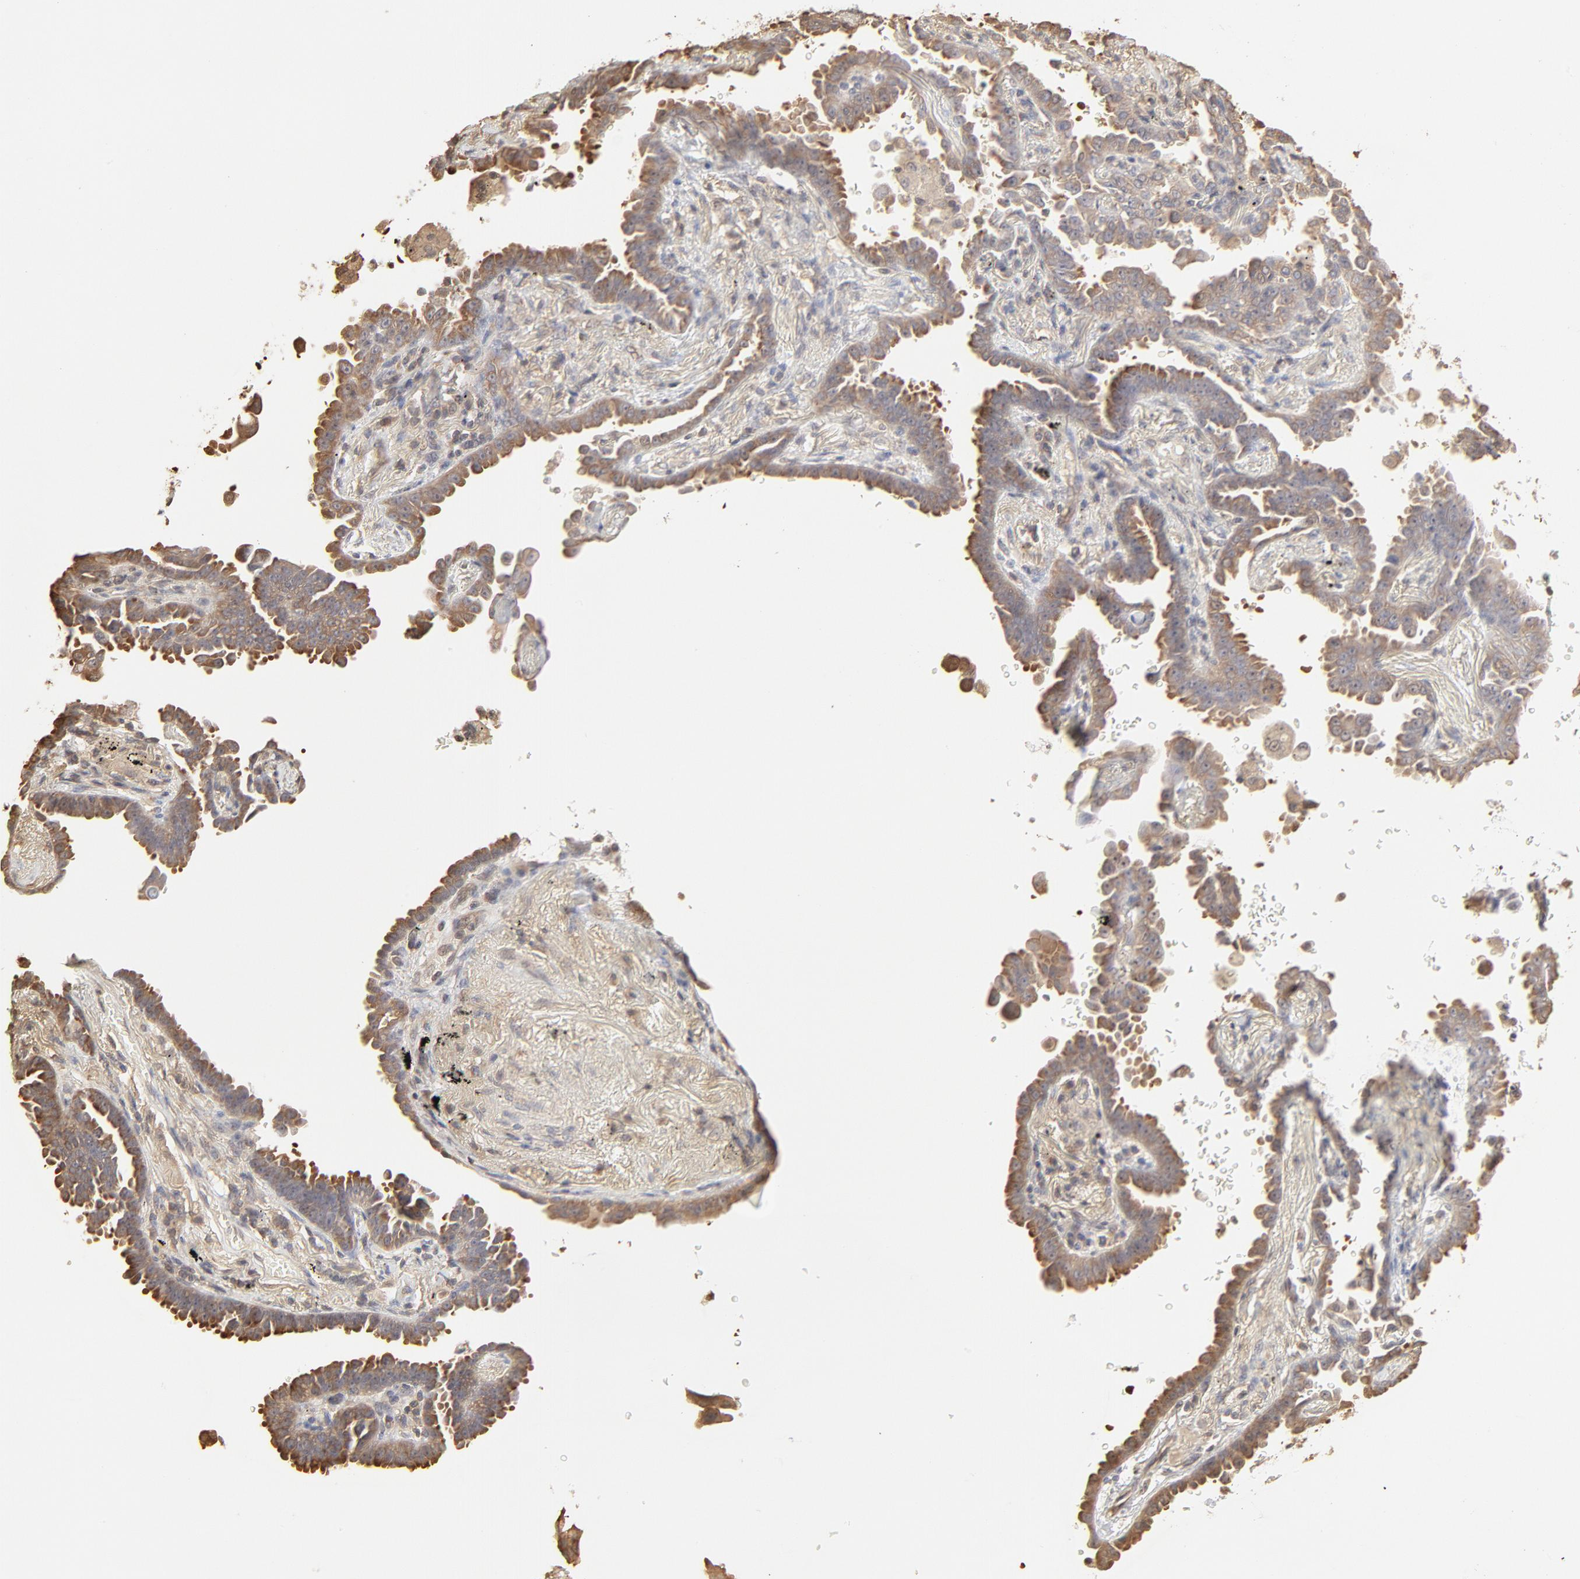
{"staining": {"intensity": "moderate", "quantity": ">75%", "location": "cytoplasmic/membranous"}, "tissue": "lung cancer", "cell_type": "Tumor cells", "image_type": "cancer", "snomed": [{"axis": "morphology", "description": "Adenocarcinoma, NOS"}, {"axis": "topography", "description": "Lung"}], "caption": "Adenocarcinoma (lung) tissue shows moderate cytoplasmic/membranous positivity in approximately >75% of tumor cells", "gene": "PPP2CA", "patient": {"sex": "female", "age": 64}}